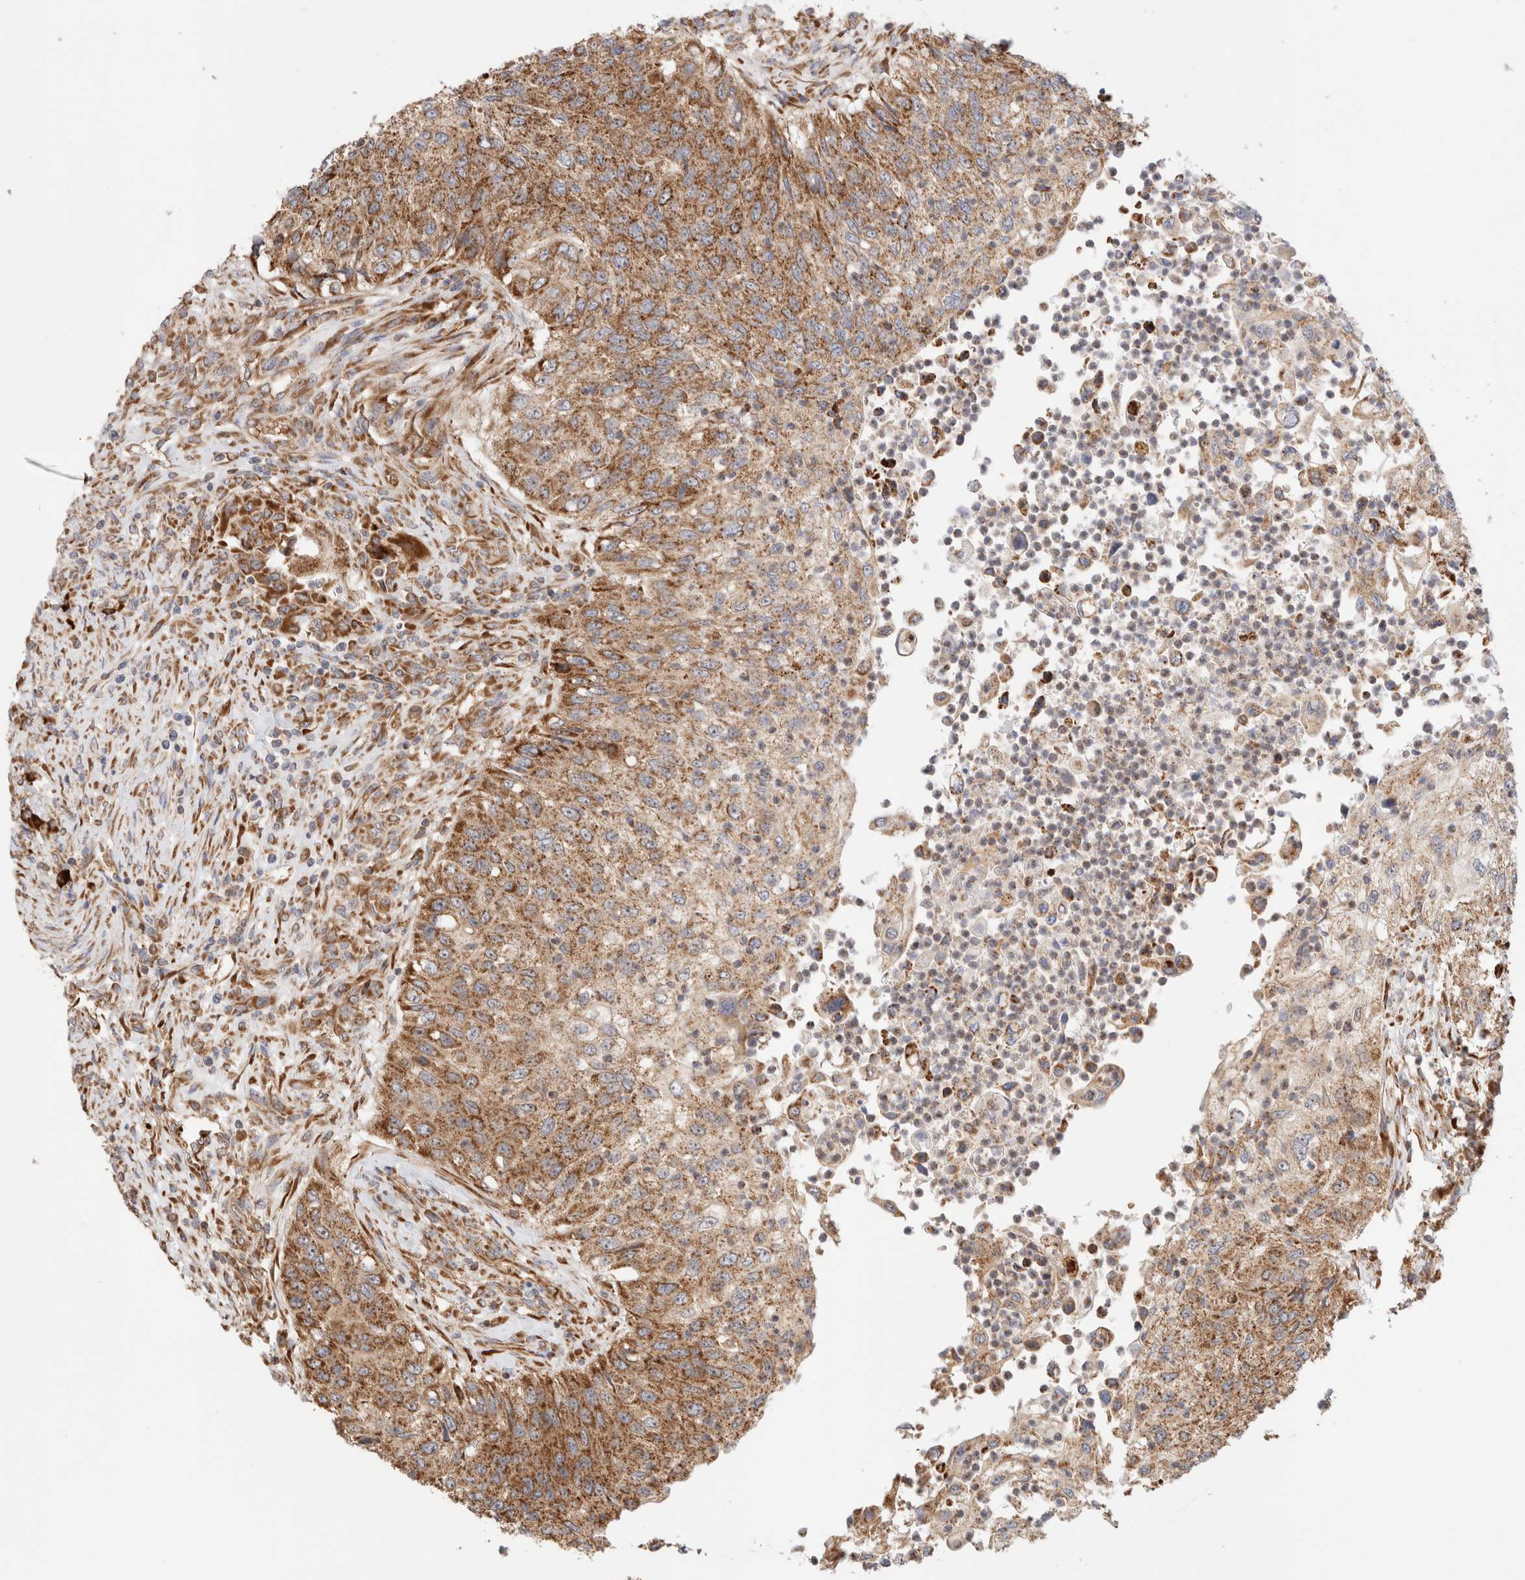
{"staining": {"intensity": "moderate", "quantity": ">75%", "location": "cytoplasmic/membranous"}, "tissue": "urothelial cancer", "cell_type": "Tumor cells", "image_type": "cancer", "snomed": [{"axis": "morphology", "description": "Urothelial carcinoma, High grade"}, {"axis": "topography", "description": "Urinary bladder"}], "caption": "The micrograph shows a brown stain indicating the presence of a protein in the cytoplasmic/membranous of tumor cells in high-grade urothelial carcinoma.", "gene": "UTS2B", "patient": {"sex": "female", "age": 60}}